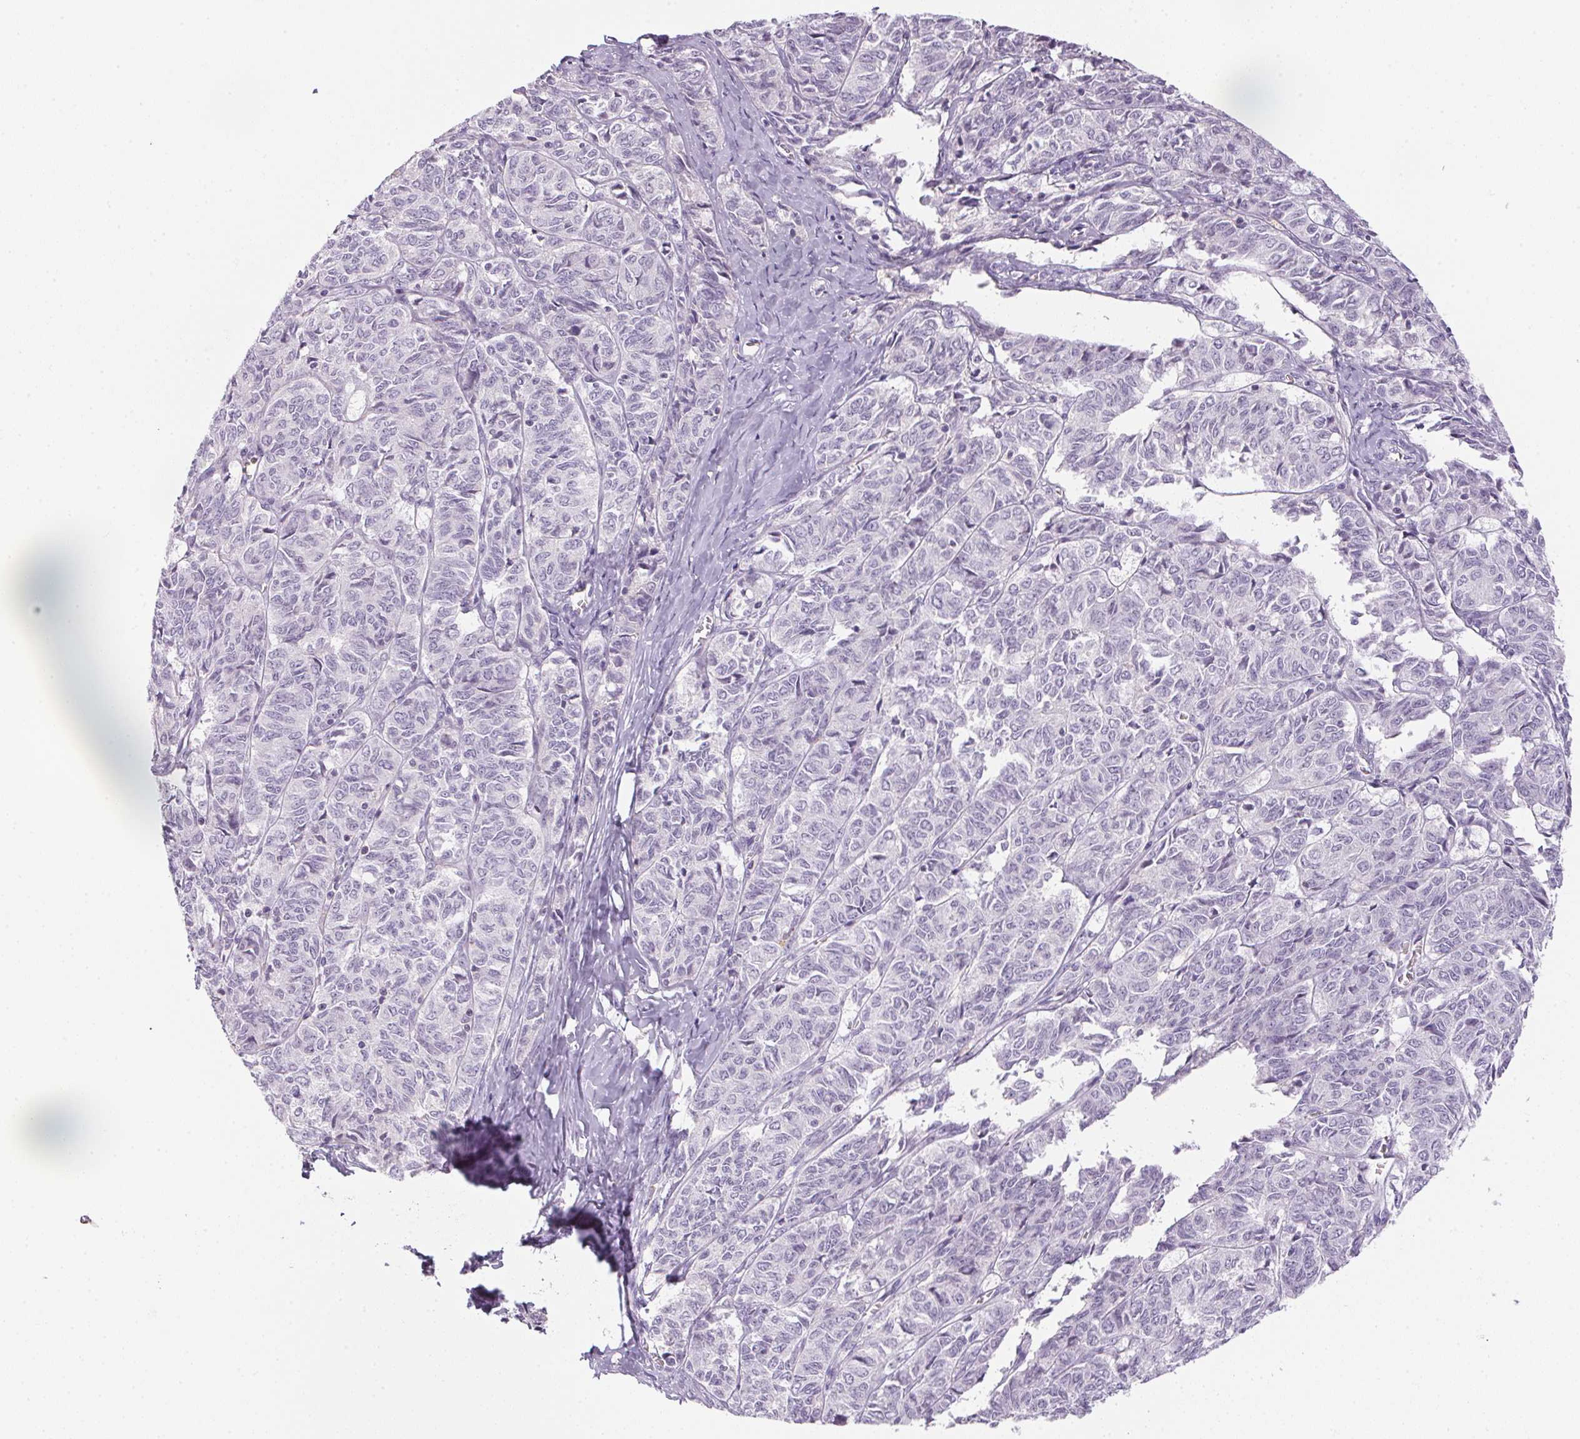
{"staining": {"intensity": "negative", "quantity": "none", "location": "none"}, "tissue": "ovarian cancer", "cell_type": "Tumor cells", "image_type": "cancer", "snomed": [{"axis": "morphology", "description": "Carcinoma, endometroid"}, {"axis": "topography", "description": "Ovary"}], "caption": "DAB immunohistochemical staining of human endometroid carcinoma (ovarian) displays no significant positivity in tumor cells.", "gene": "ECPAS", "patient": {"sex": "female", "age": 80}}